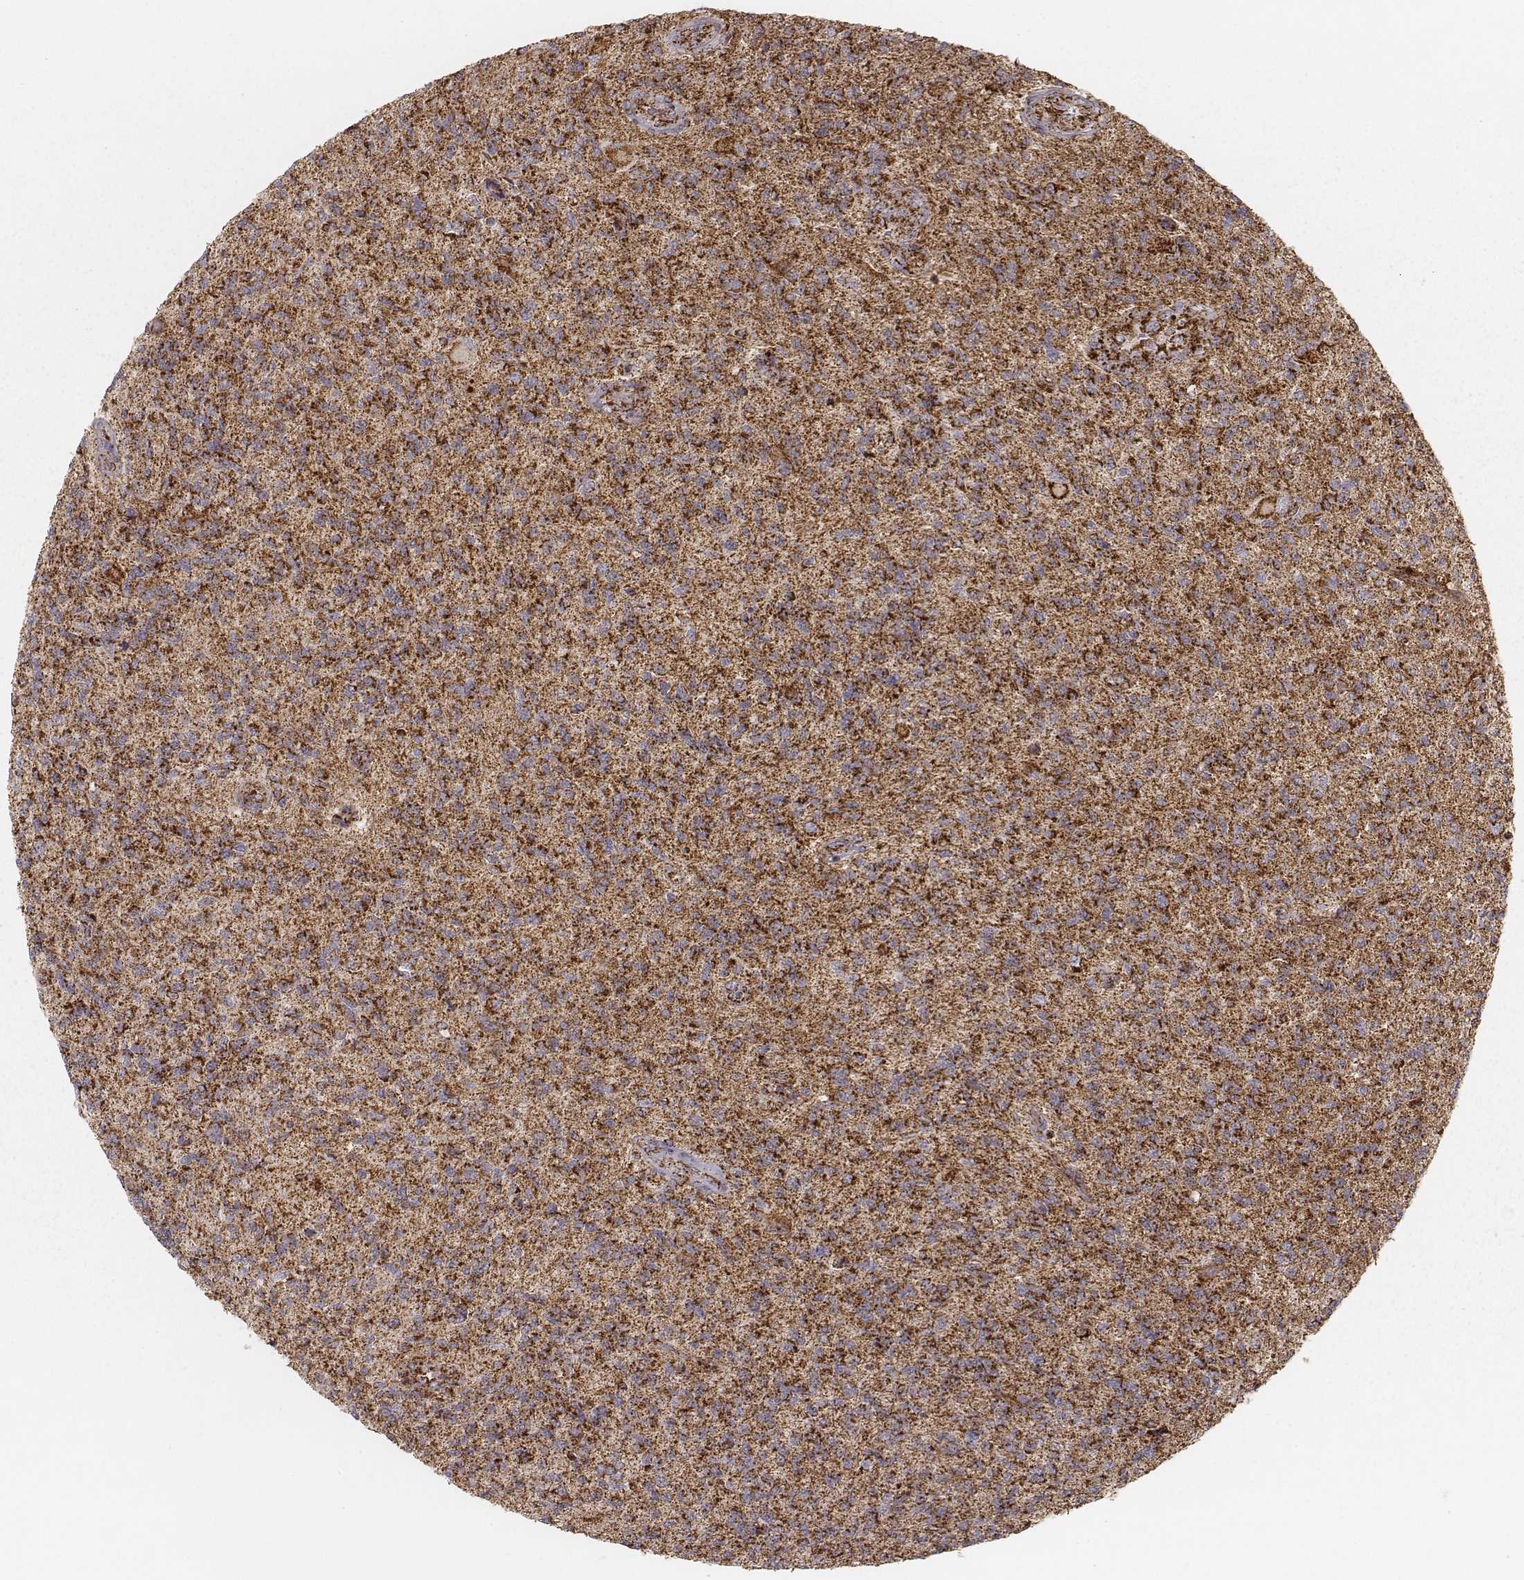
{"staining": {"intensity": "strong", "quantity": ">75%", "location": "cytoplasmic/membranous"}, "tissue": "glioma", "cell_type": "Tumor cells", "image_type": "cancer", "snomed": [{"axis": "morphology", "description": "Glioma, malignant, High grade"}, {"axis": "topography", "description": "Brain"}], "caption": "The image reveals a brown stain indicating the presence of a protein in the cytoplasmic/membranous of tumor cells in malignant high-grade glioma.", "gene": "CS", "patient": {"sex": "male", "age": 56}}